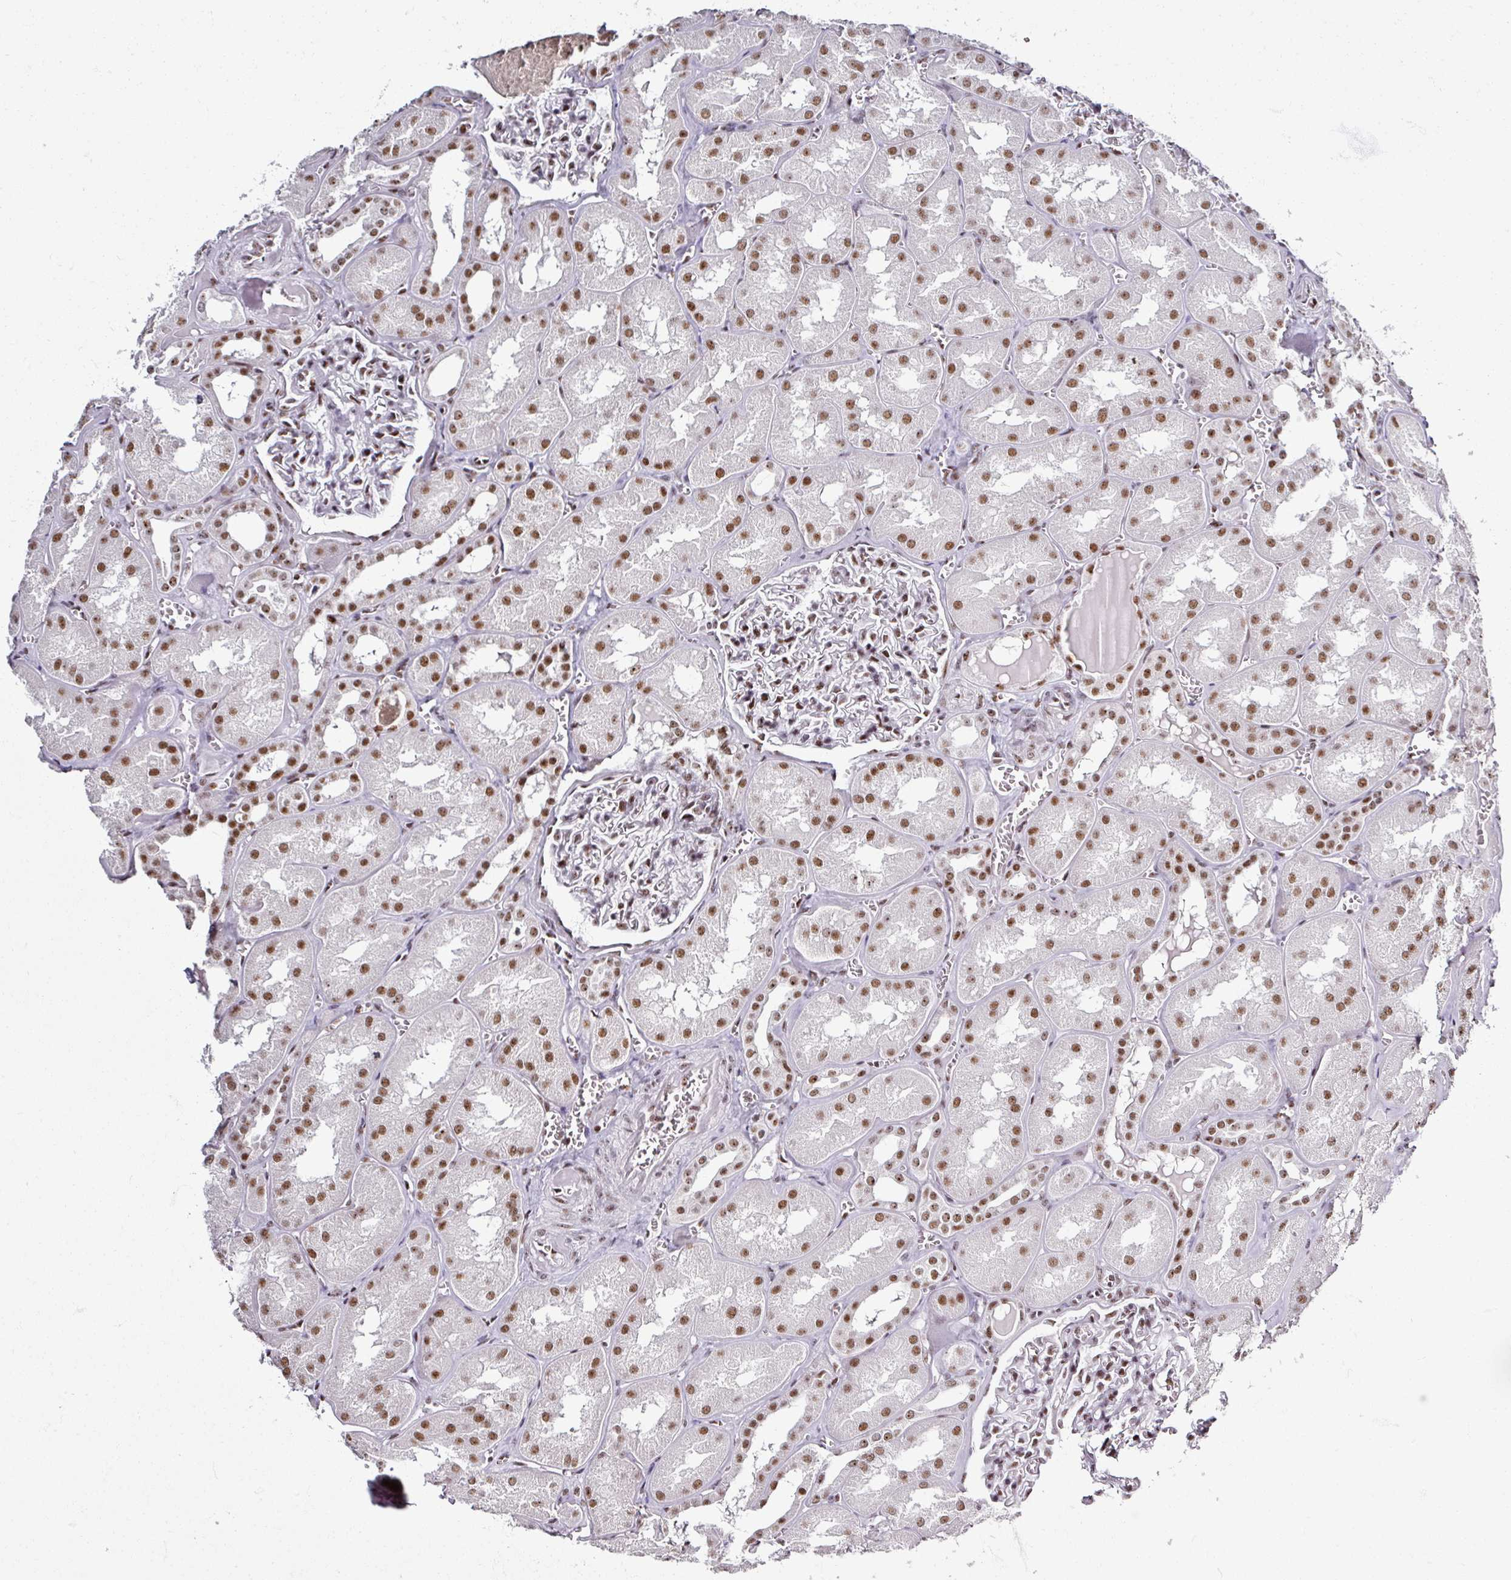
{"staining": {"intensity": "moderate", "quantity": ">75%", "location": "nuclear"}, "tissue": "kidney", "cell_type": "Cells in glomeruli", "image_type": "normal", "snomed": [{"axis": "morphology", "description": "Normal tissue, NOS"}, {"axis": "topography", "description": "Kidney"}], "caption": "The micrograph displays immunohistochemical staining of benign kidney. There is moderate nuclear positivity is present in approximately >75% of cells in glomeruli. (IHC, brightfield microscopy, high magnification).", "gene": "ADAR", "patient": {"sex": "male", "age": 61}}